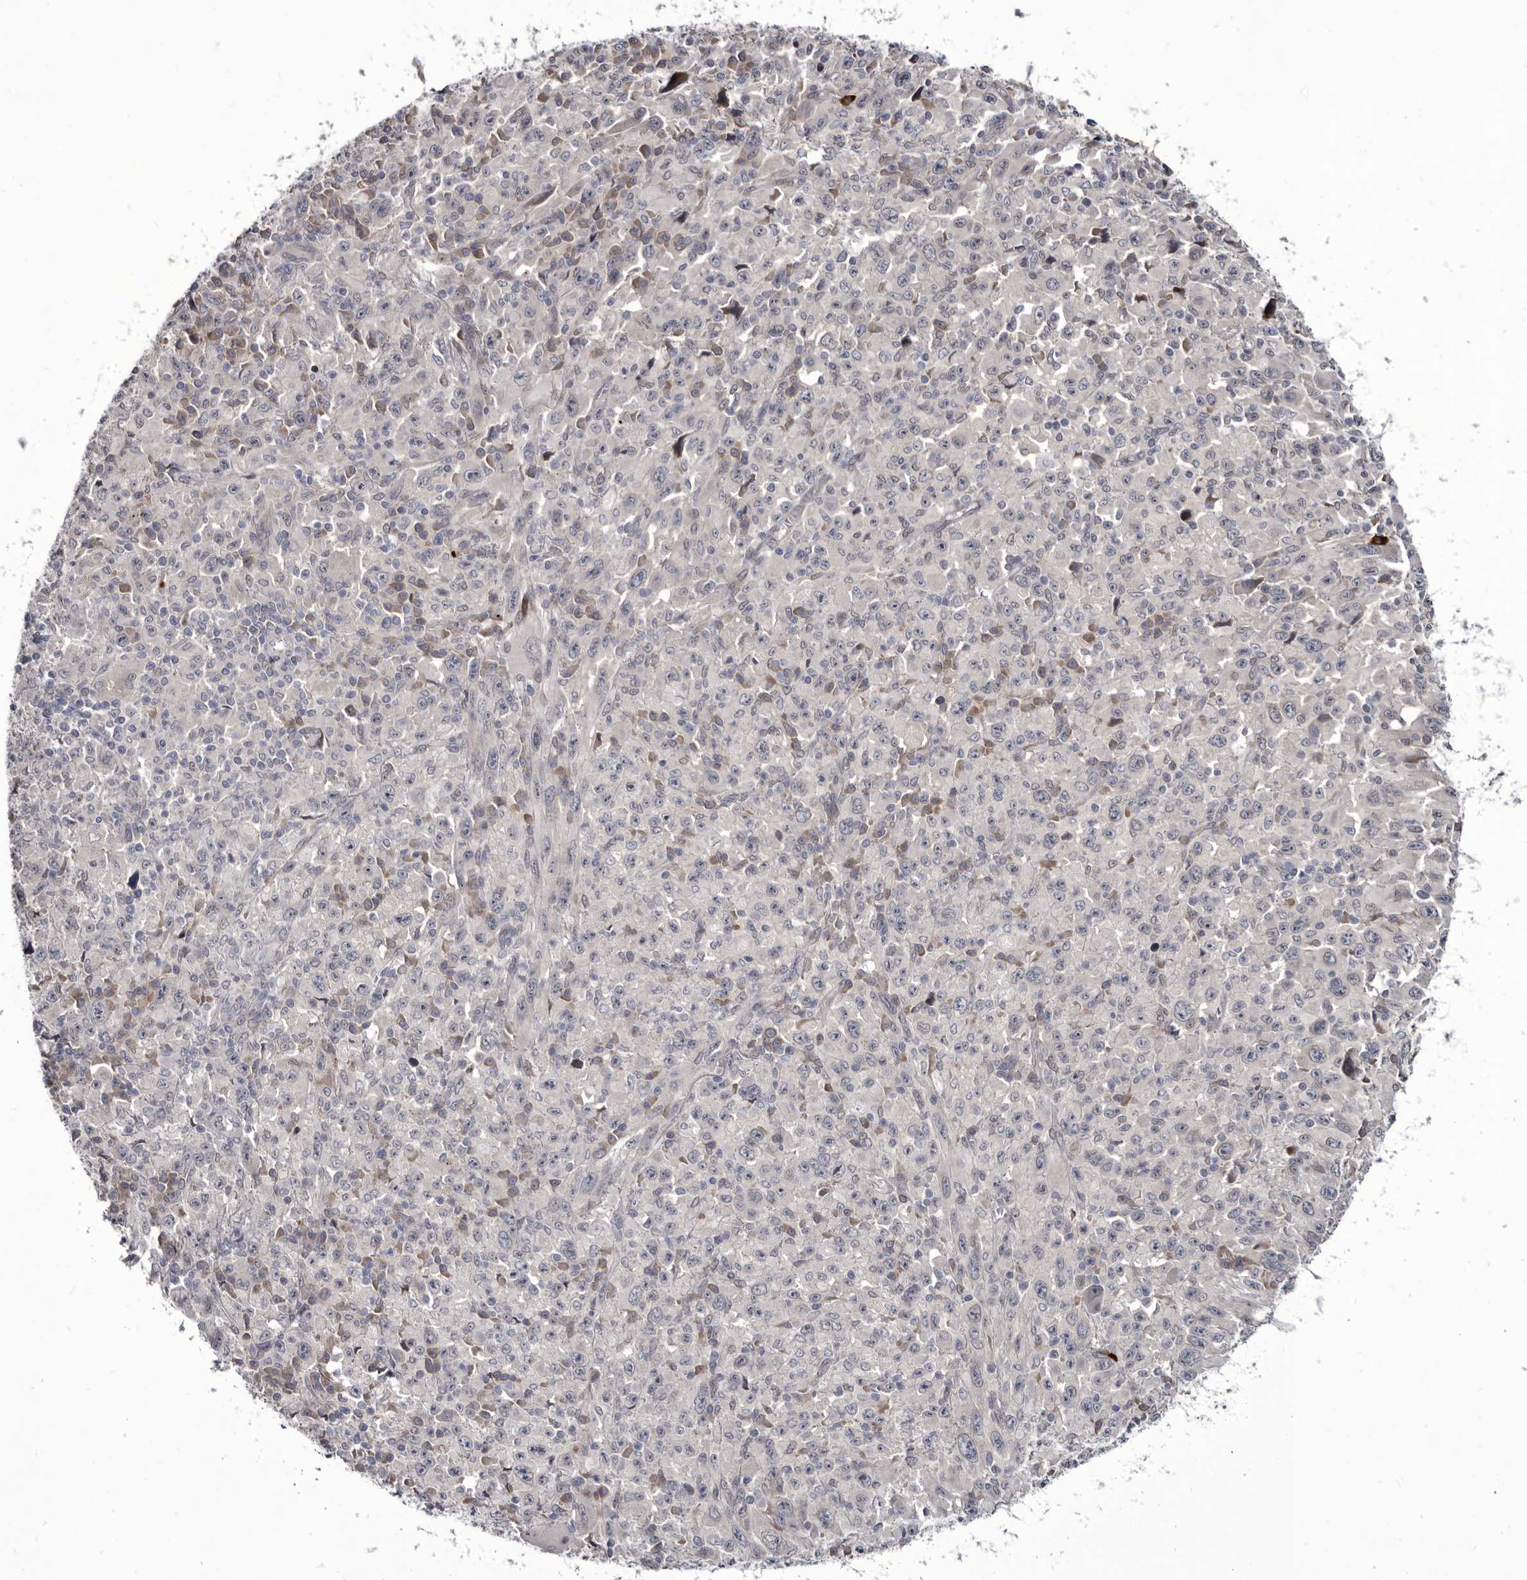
{"staining": {"intensity": "negative", "quantity": "none", "location": "none"}, "tissue": "melanoma", "cell_type": "Tumor cells", "image_type": "cancer", "snomed": [{"axis": "morphology", "description": "Malignant melanoma, Metastatic site"}, {"axis": "topography", "description": "Skin"}], "caption": "Tumor cells show no significant protein positivity in melanoma.", "gene": "PROM1", "patient": {"sex": "female", "age": 56}}